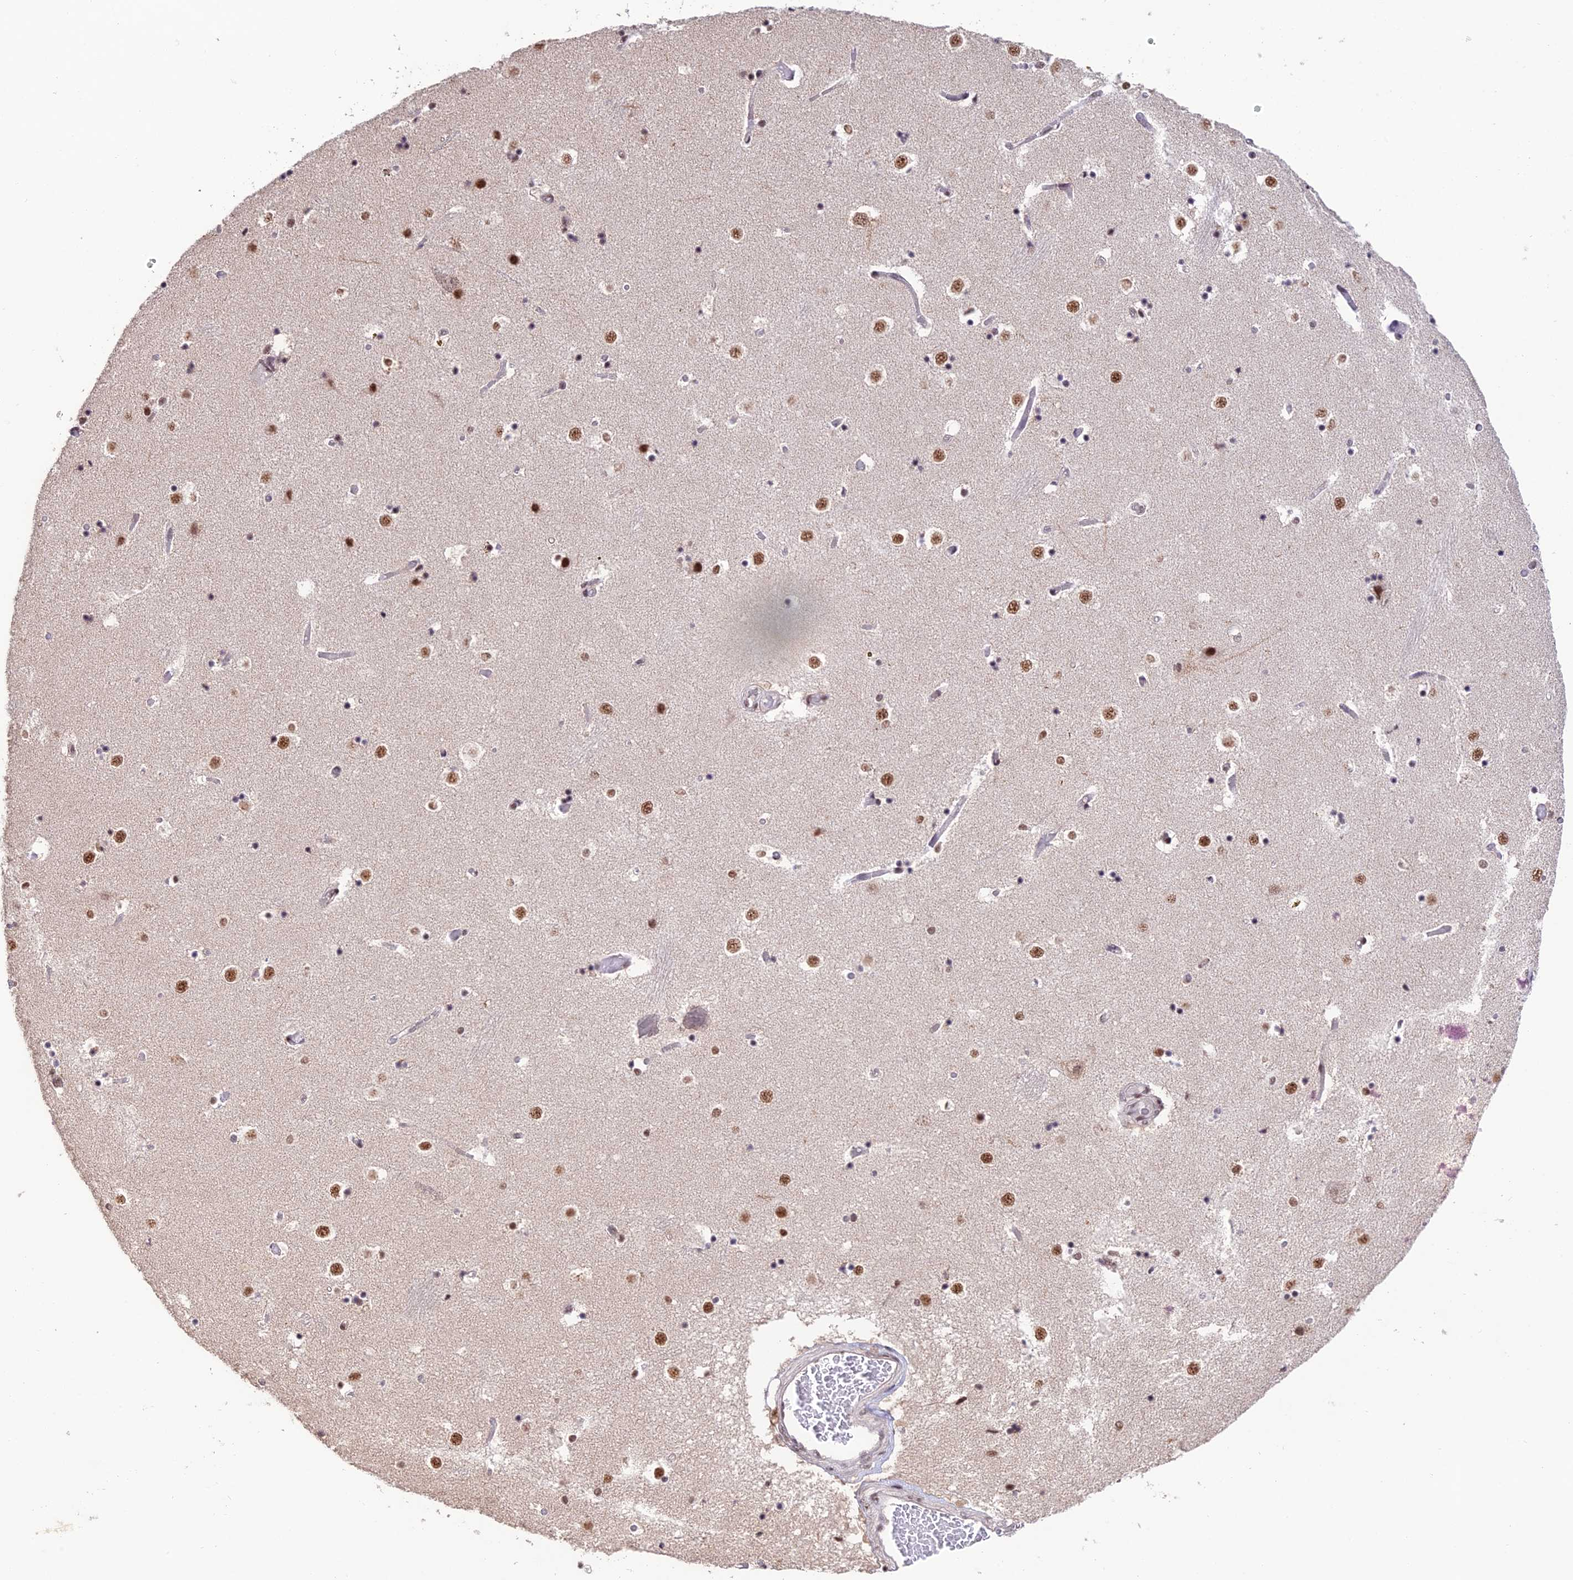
{"staining": {"intensity": "moderate", "quantity": ">75%", "location": "nuclear"}, "tissue": "caudate", "cell_type": "Glial cells", "image_type": "normal", "snomed": [{"axis": "morphology", "description": "Normal tissue, NOS"}, {"axis": "topography", "description": "Lateral ventricle wall"}], "caption": "IHC micrograph of normal human caudate stained for a protein (brown), which shows medium levels of moderate nuclear expression in approximately >75% of glial cells.", "gene": "THOC7", "patient": {"sex": "female", "age": 52}}